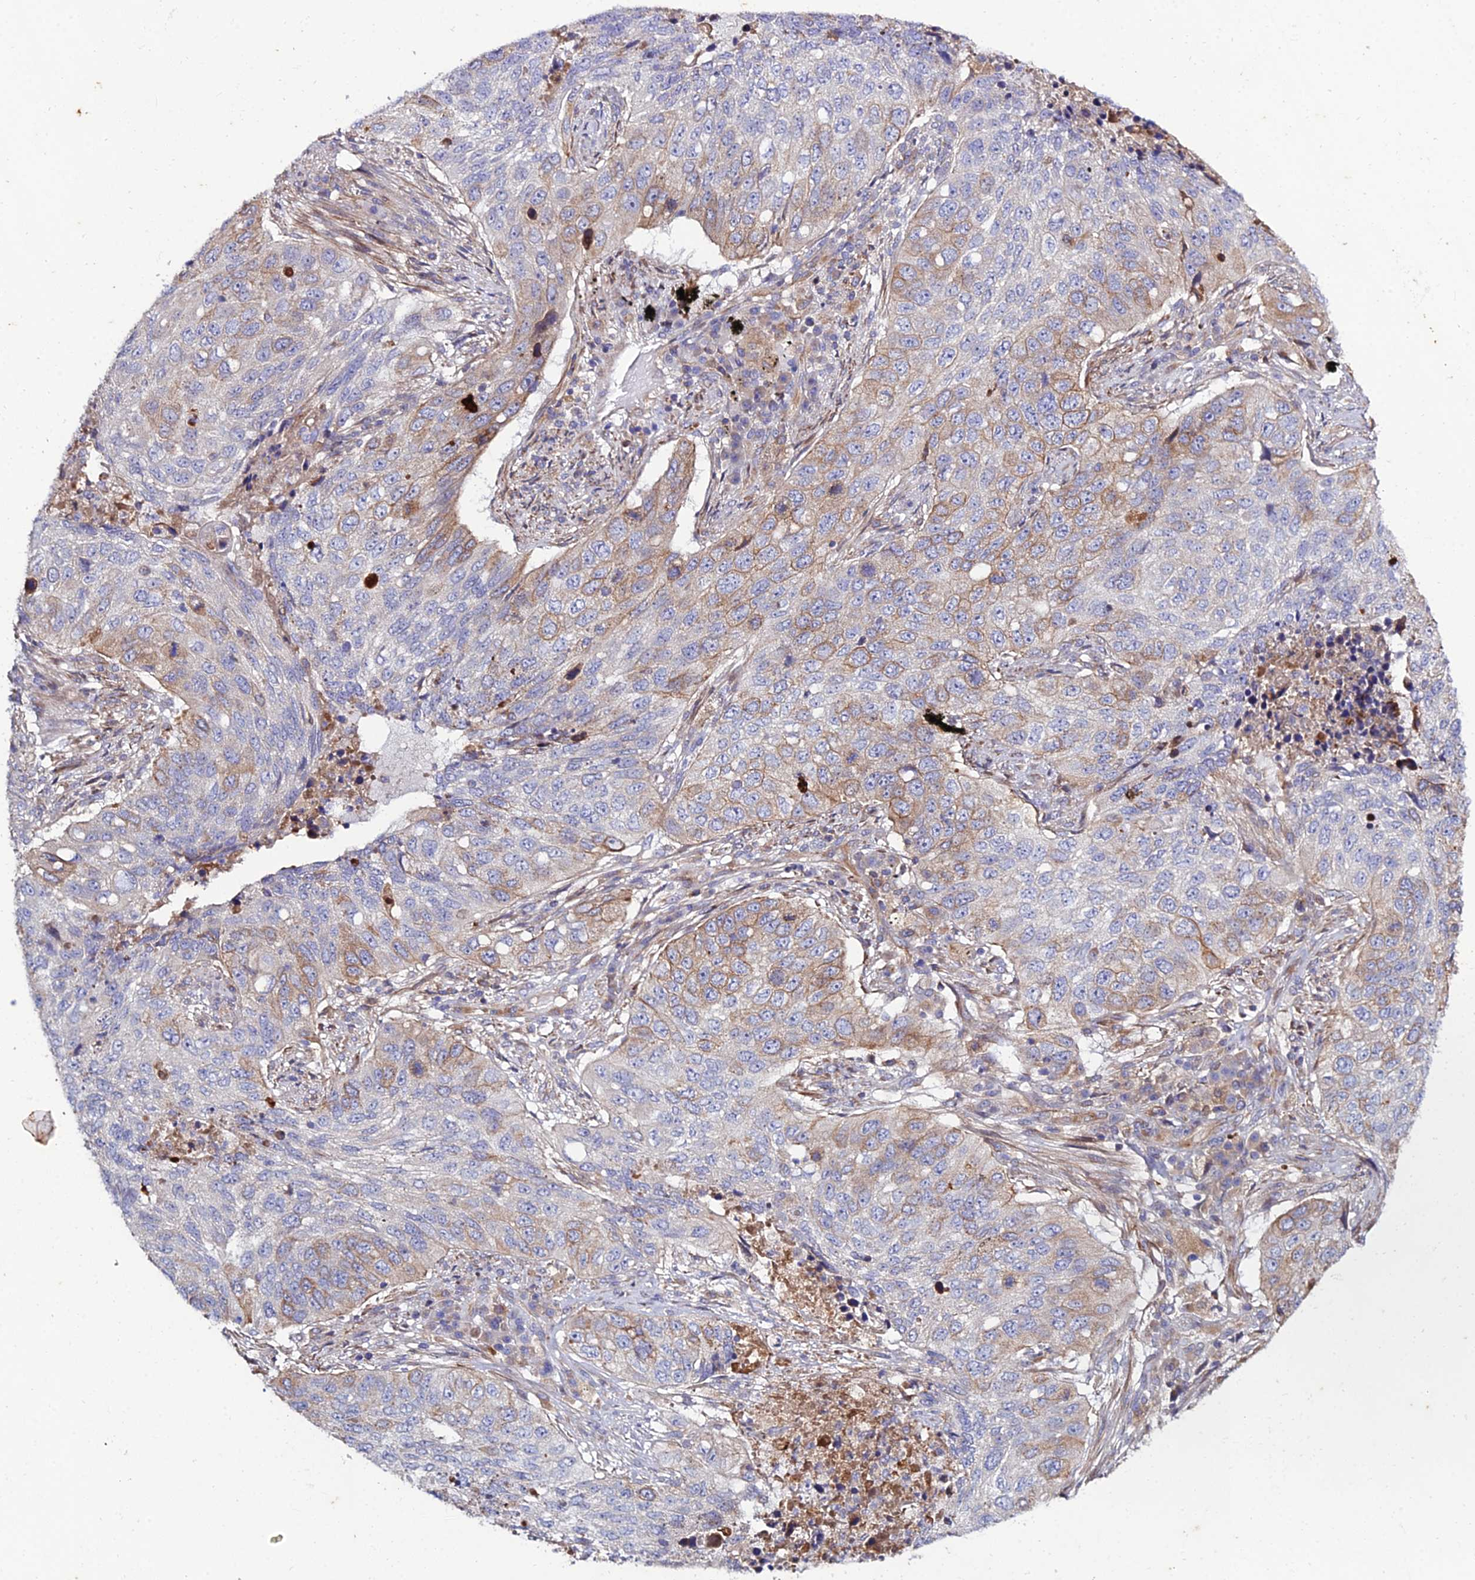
{"staining": {"intensity": "moderate", "quantity": "<25%", "location": "cytoplasmic/membranous"}, "tissue": "lung cancer", "cell_type": "Tumor cells", "image_type": "cancer", "snomed": [{"axis": "morphology", "description": "Squamous cell carcinoma, NOS"}, {"axis": "topography", "description": "Lung"}], "caption": "Protein staining reveals moderate cytoplasmic/membranous expression in about <25% of tumor cells in lung cancer. (DAB (3,3'-diaminobenzidine) = brown stain, brightfield microscopy at high magnification).", "gene": "ARL6IP1", "patient": {"sex": "female", "age": 63}}